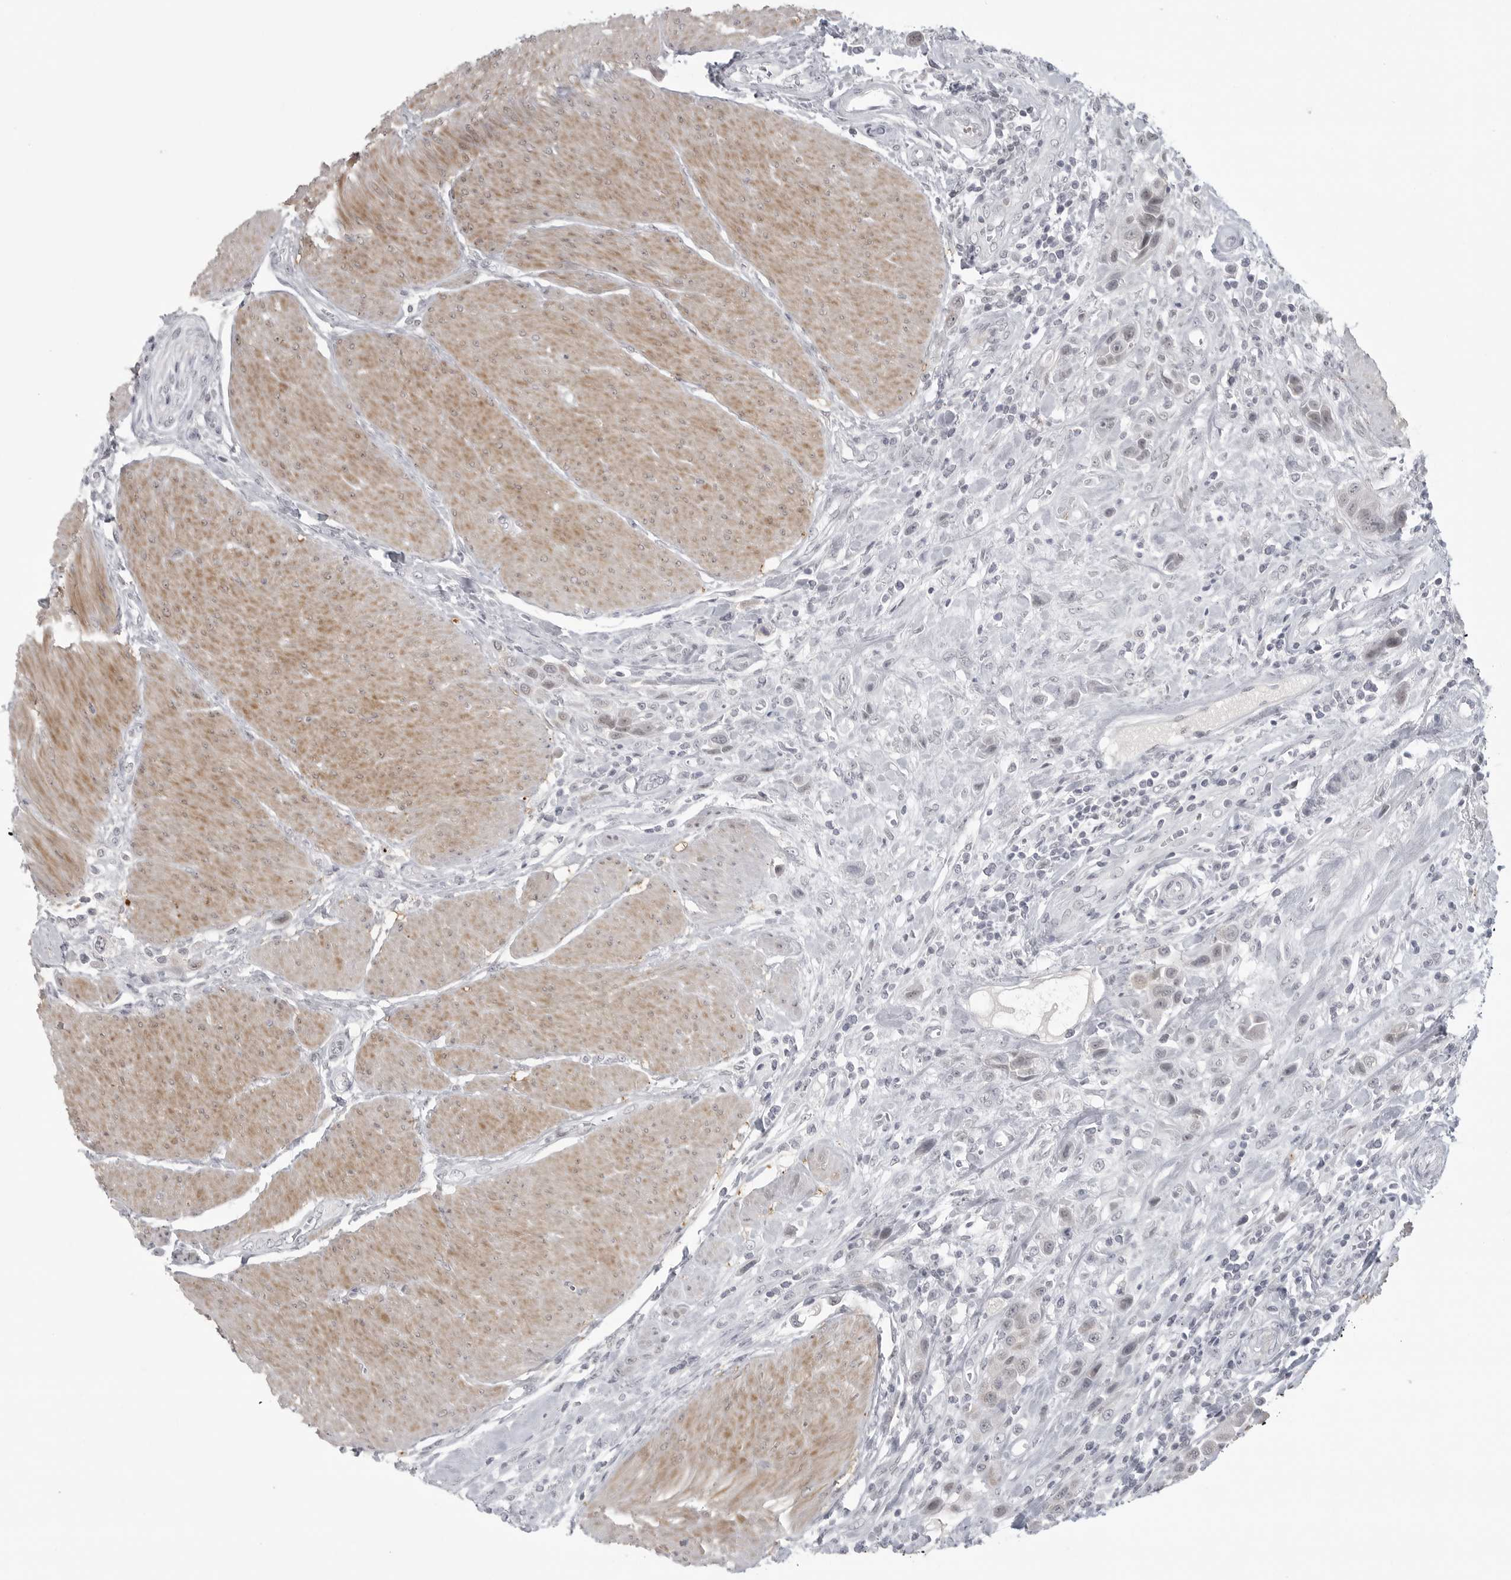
{"staining": {"intensity": "weak", "quantity": "25%-75%", "location": "cytoplasmic/membranous"}, "tissue": "urothelial cancer", "cell_type": "Tumor cells", "image_type": "cancer", "snomed": [{"axis": "morphology", "description": "Urothelial carcinoma, High grade"}, {"axis": "topography", "description": "Urinary bladder"}], "caption": "The image shows immunohistochemical staining of high-grade urothelial carcinoma. There is weak cytoplasmic/membranous expression is present in about 25%-75% of tumor cells.", "gene": "TCTN3", "patient": {"sex": "male", "age": 50}}